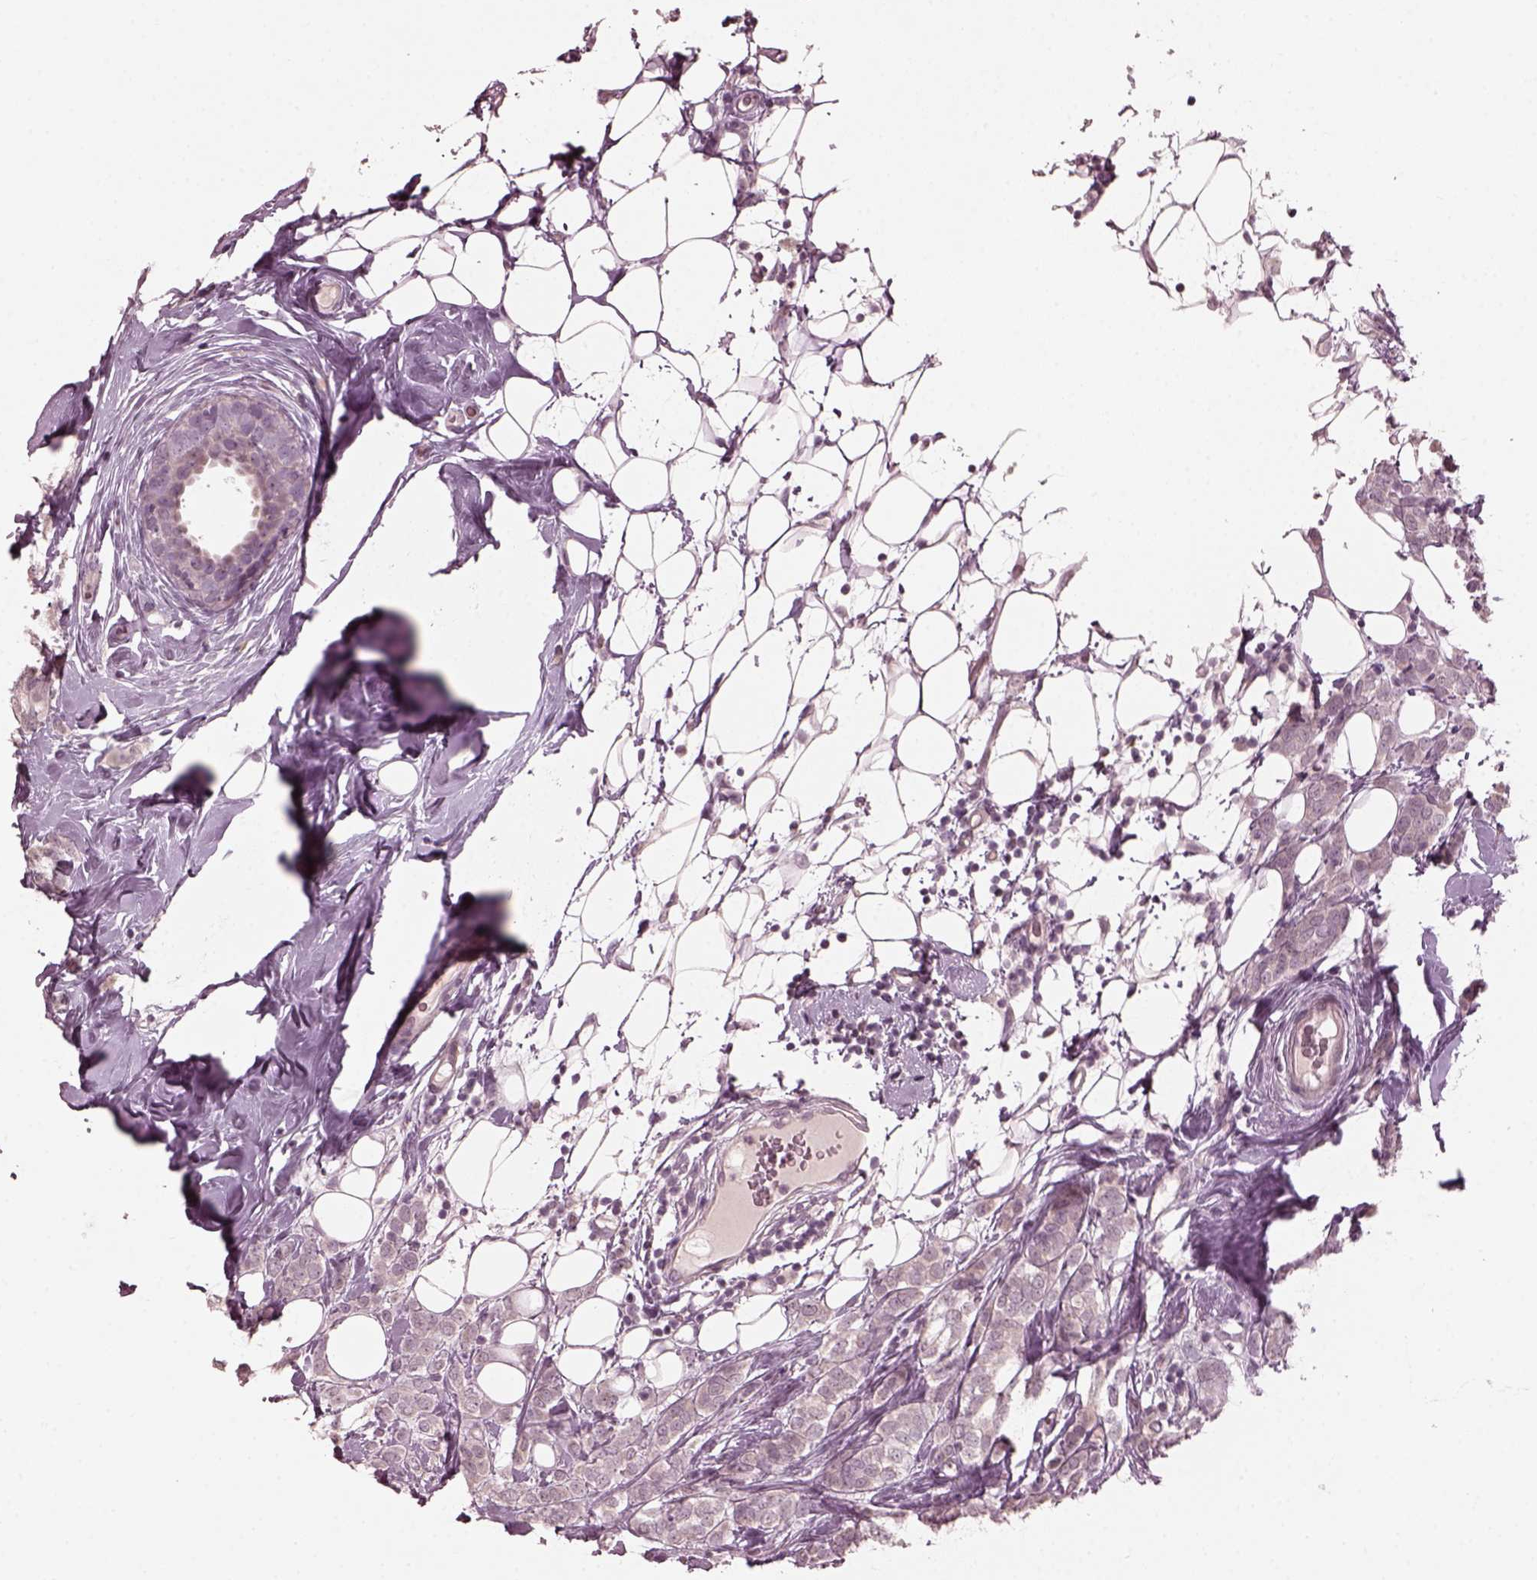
{"staining": {"intensity": "negative", "quantity": "none", "location": "none"}, "tissue": "breast cancer", "cell_type": "Tumor cells", "image_type": "cancer", "snomed": [{"axis": "morphology", "description": "Lobular carcinoma"}, {"axis": "topography", "description": "Breast"}], "caption": "IHC image of human lobular carcinoma (breast) stained for a protein (brown), which reveals no staining in tumor cells.", "gene": "RGS7", "patient": {"sex": "female", "age": 49}}